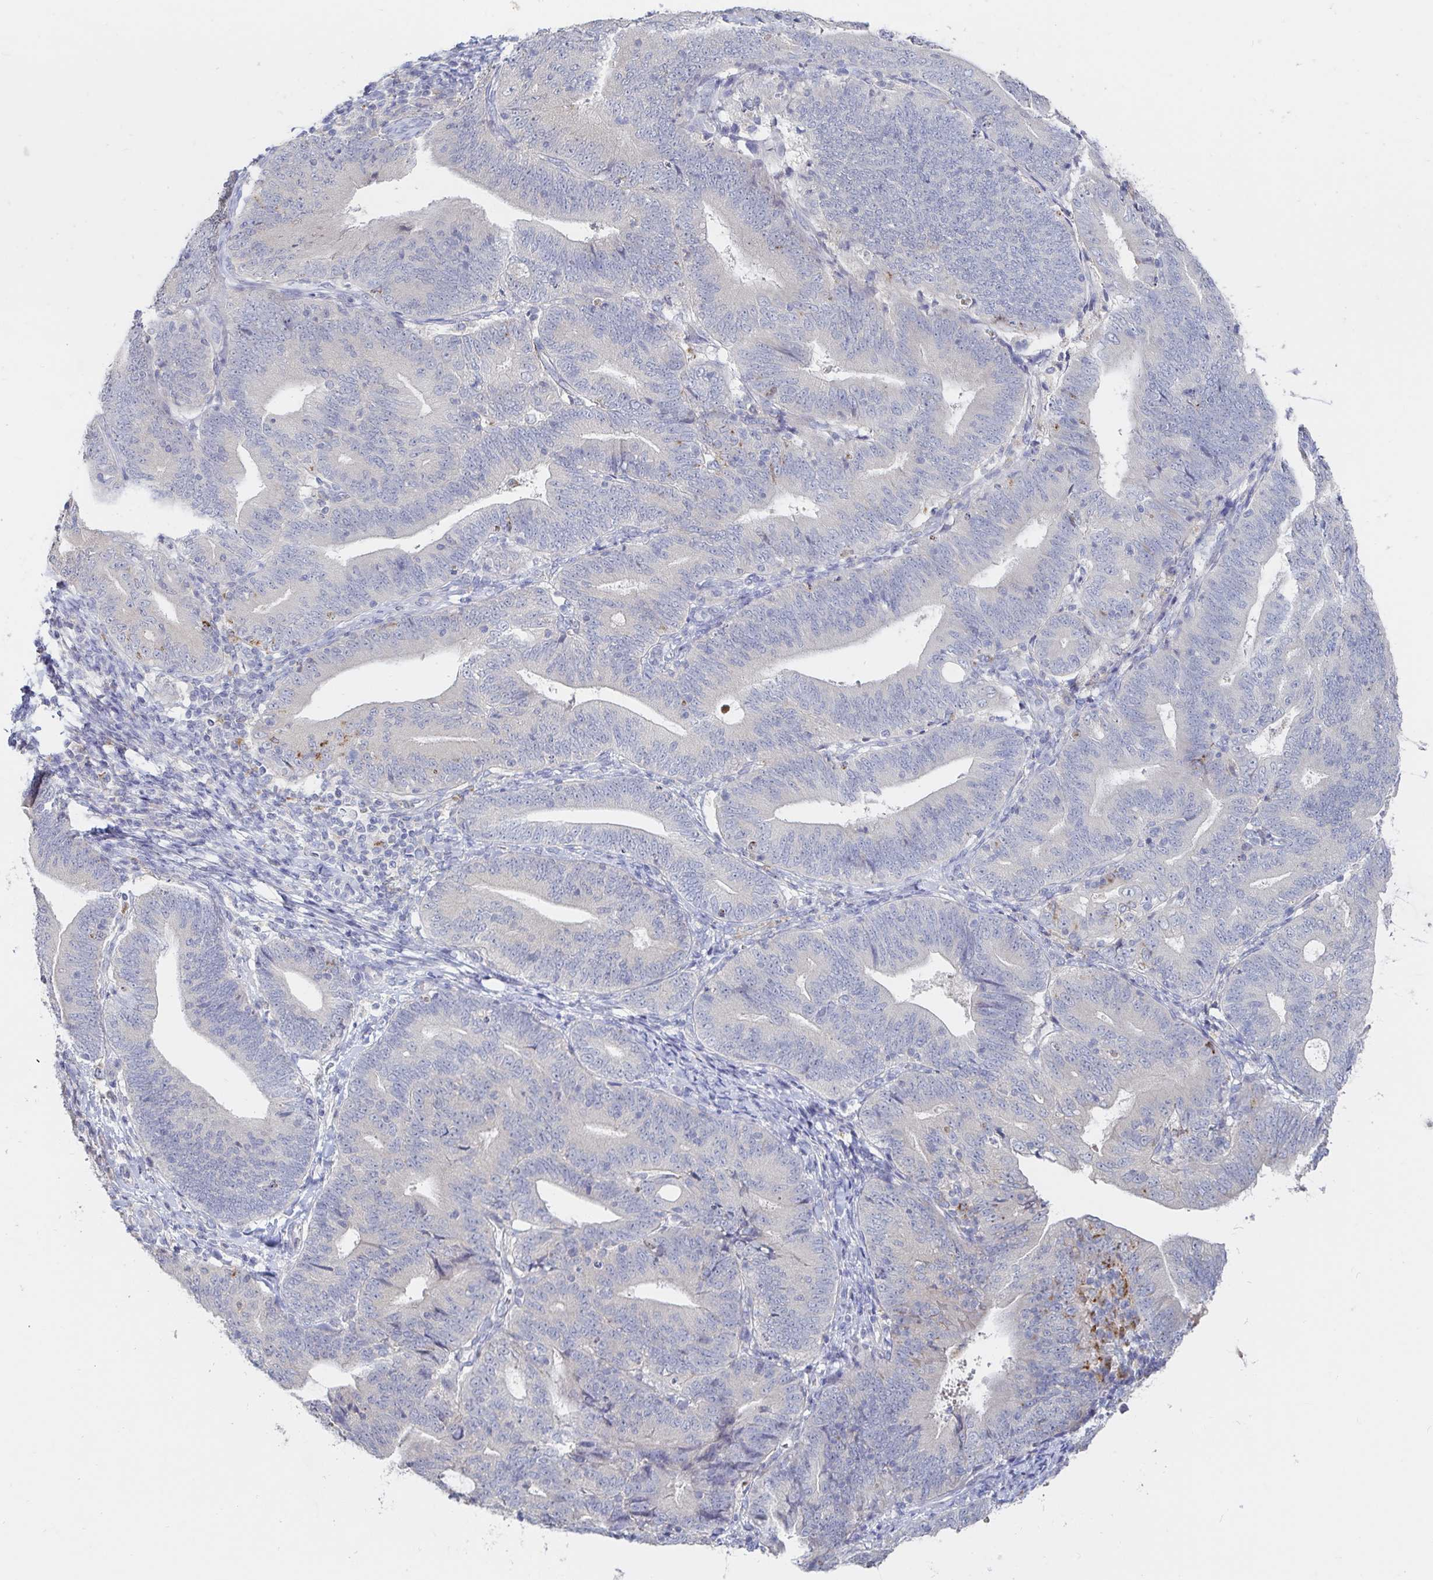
{"staining": {"intensity": "negative", "quantity": "none", "location": "none"}, "tissue": "endometrial cancer", "cell_type": "Tumor cells", "image_type": "cancer", "snomed": [{"axis": "morphology", "description": "Adenocarcinoma, NOS"}, {"axis": "topography", "description": "Endometrium"}], "caption": "A micrograph of human endometrial cancer (adenocarcinoma) is negative for staining in tumor cells.", "gene": "SPPL3", "patient": {"sex": "female", "age": 70}}